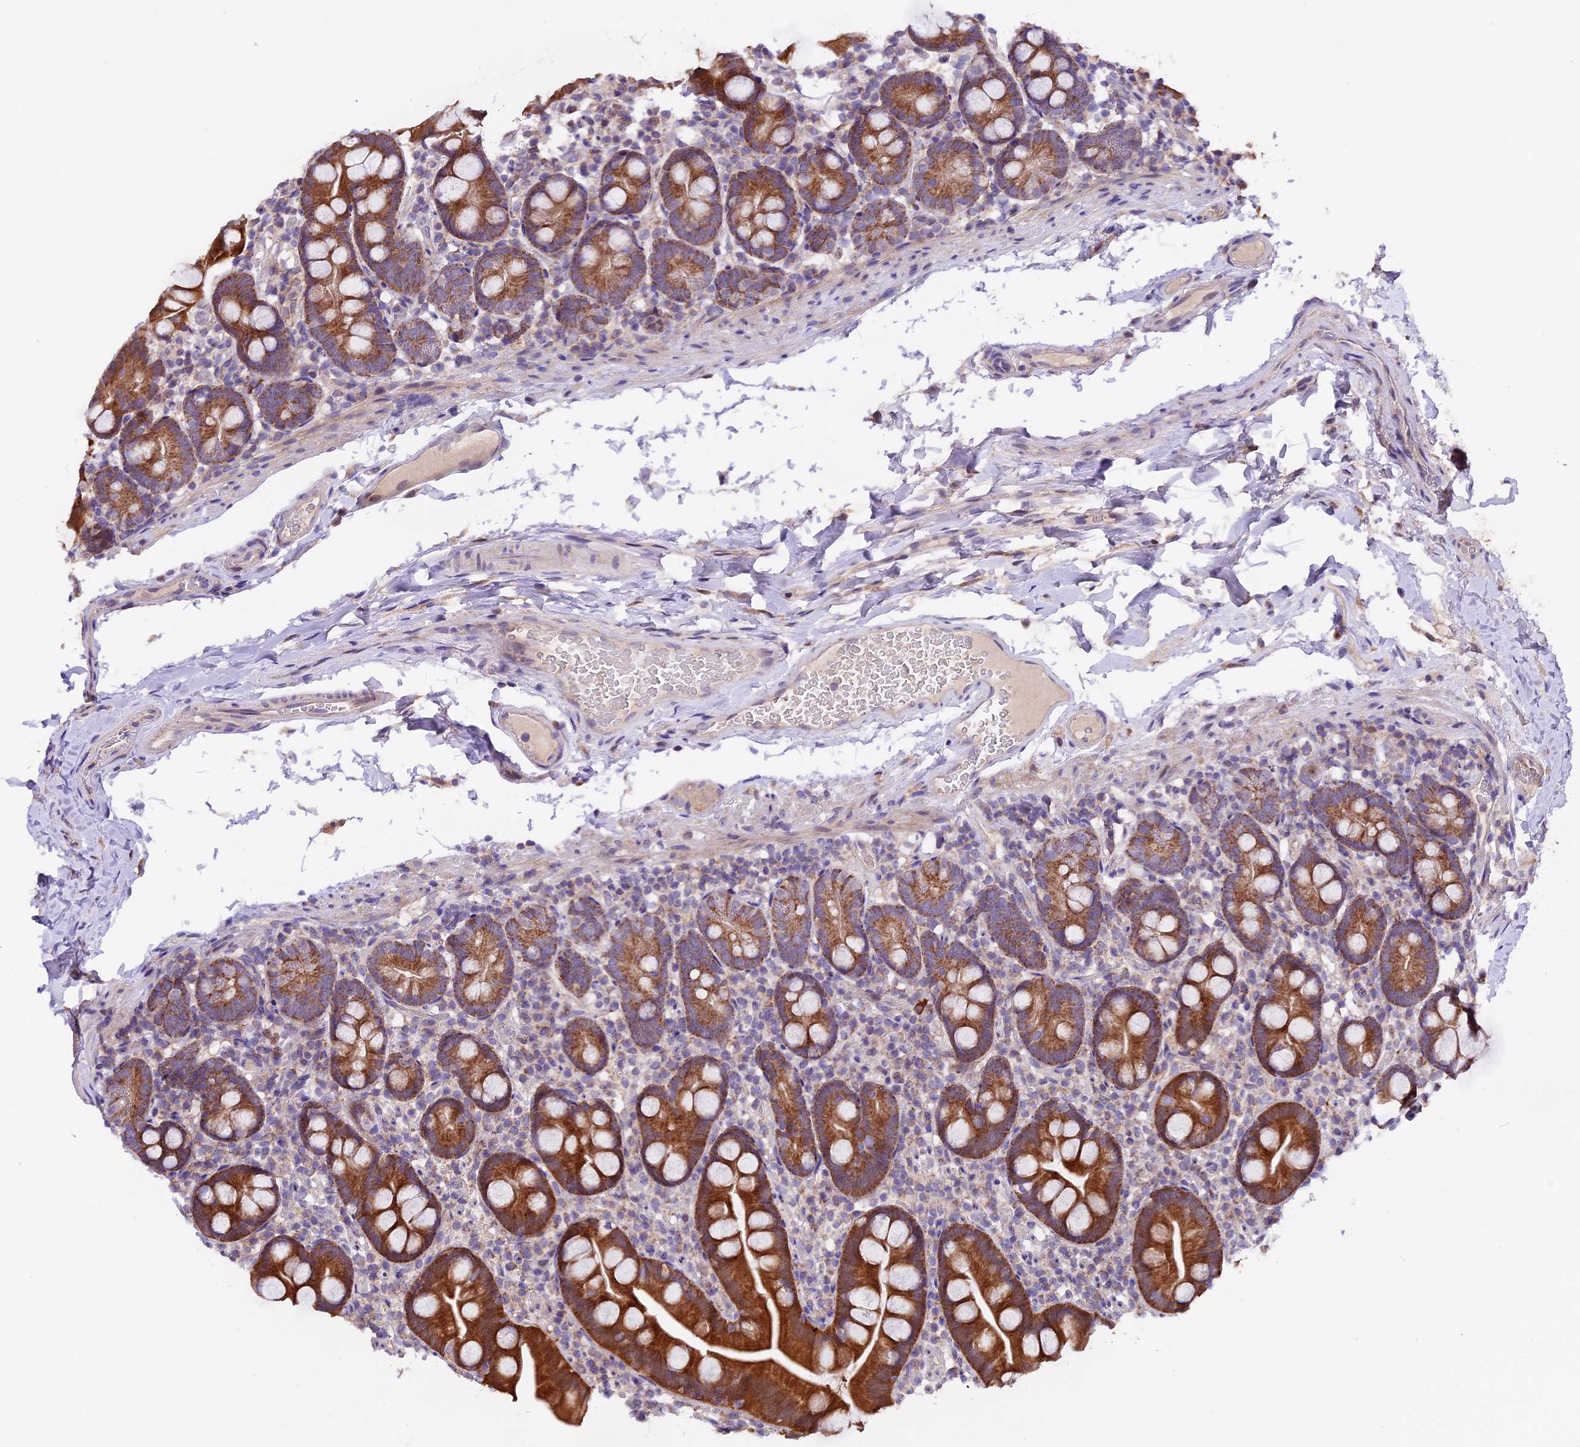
{"staining": {"intensity": "strong", "quantity": ">75%", "location": "cytoplasmic/membranous"}, "tissue": "small intestine", "cell_type": "Glandular cells", "image_type": "normal", "snomed": [{"axis": "morphology", "description": "Normal tissue, NOS"}, {"axis": "topography", "description": "Small intestine"}], "caption": "Immunohistochemical staining of normal small intestine displays strong cytoplasmic/membranous protein staining in about >75% of glandular cells. (DAB IHC, brown staining for protein, blue staining for nuclei).", "gene": "DDX28", "patient": {"sex": "female", "age": 68}}